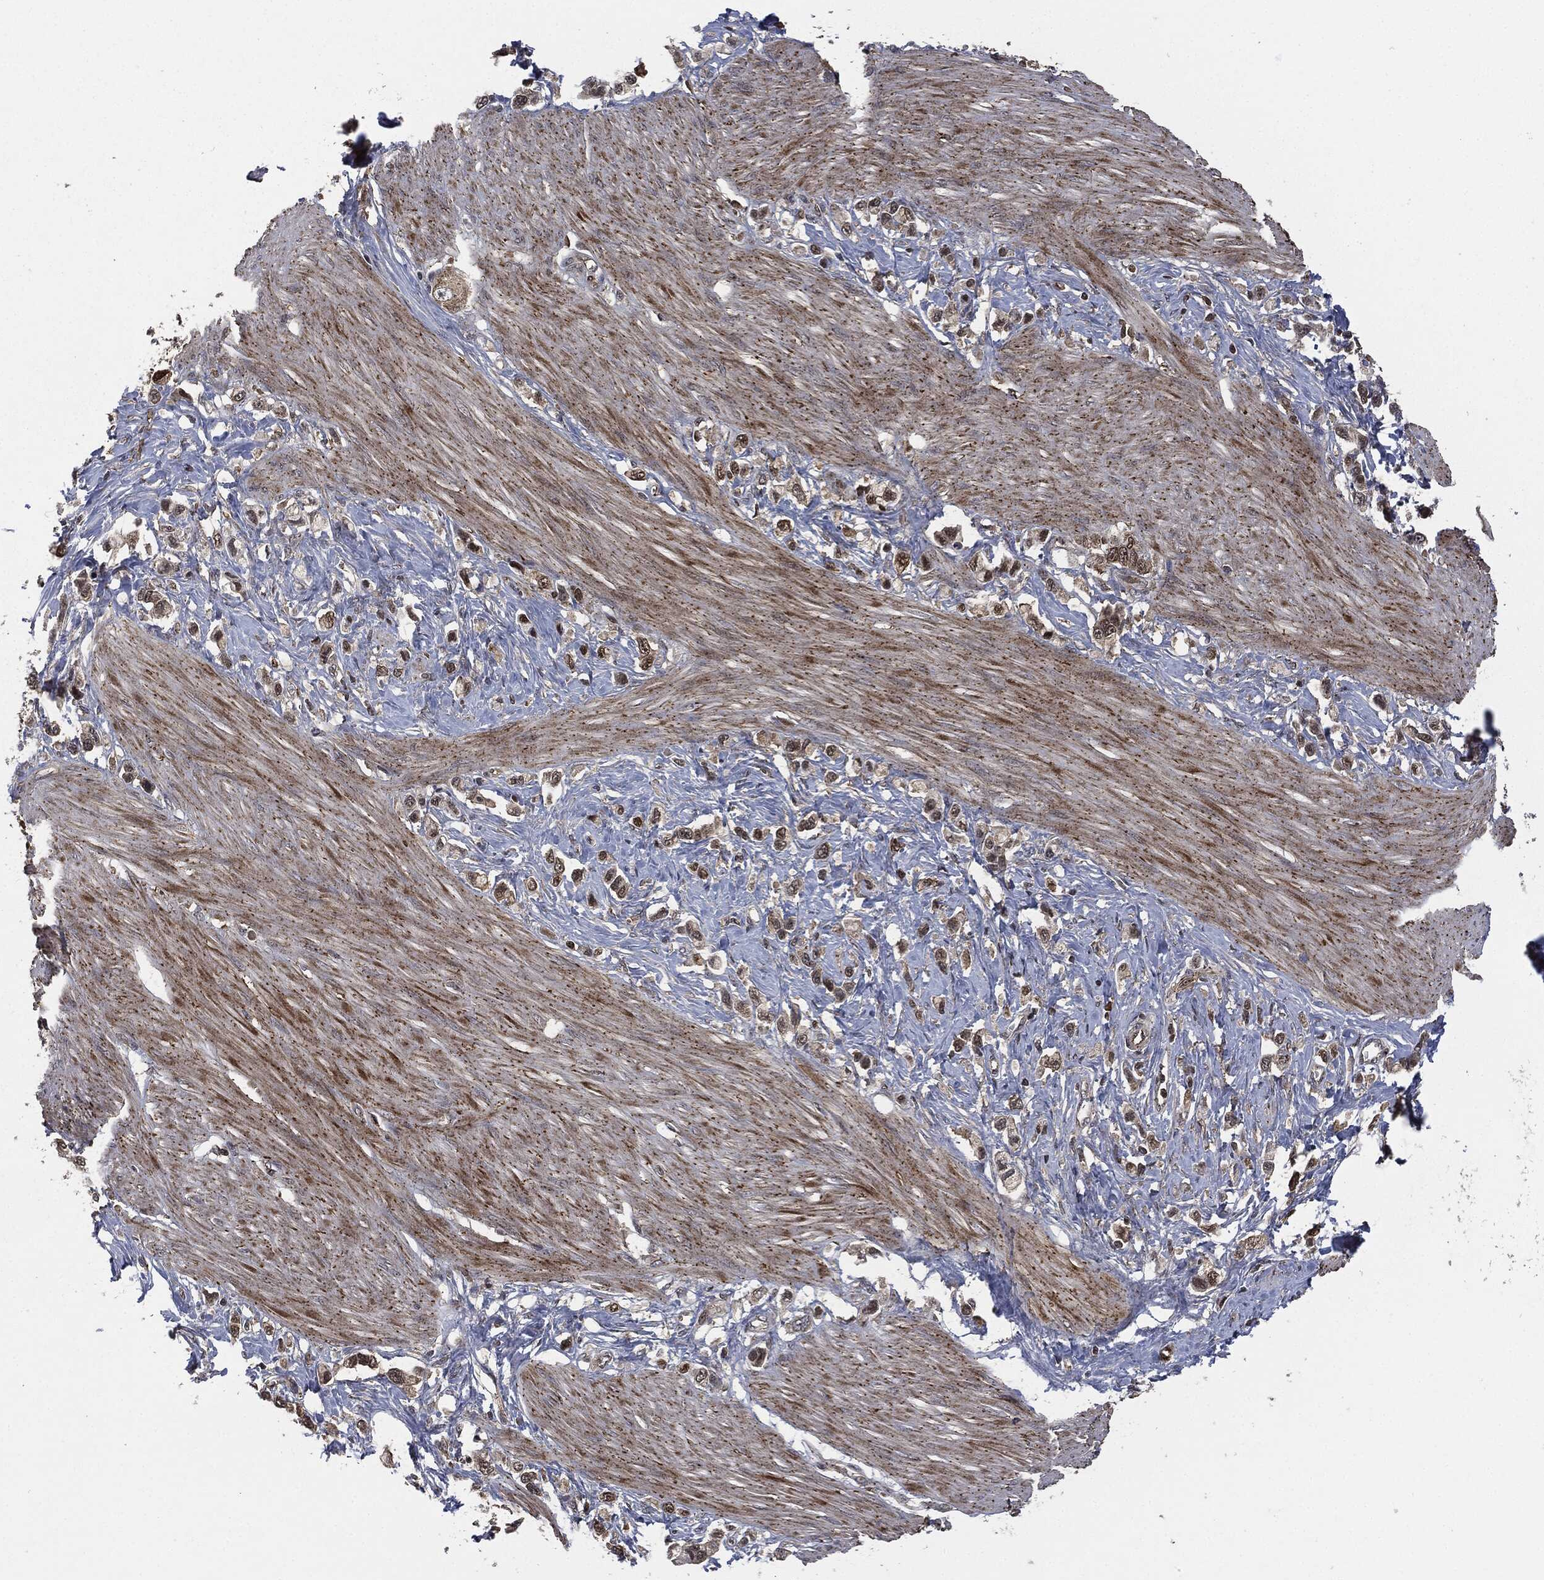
{"staining": {"intensity": "moderate", "quantity": "25%-75%", "location": "cytoplasmic/membranous,nuclear"}, "tissue": "stomach cancer", "cell_type": "Tumor cells", "image_type": "cancer", "snomed": [{"axis": "morphology", "description": "Normal tissue, NOS"}, {"axis": "morphology", "description": "Adenocarcinoma, NOS"}, {"axis": "morphology", "description": "Adenocarcinoma, High grade"}, {"axis": "topography", "description": "Stomach, upper"}, {"axis": "topography", "description": "Stomach"}], "caption": "A histopathology image showing moderate cytoplasmic/membranous and nuclear expression in about 25%-75% of tumor cells in stomach cancer, as visualized by brown immunohistochemical staining.", "gene": "HRAS", "patient": {"sex": "female", "age": 65}}